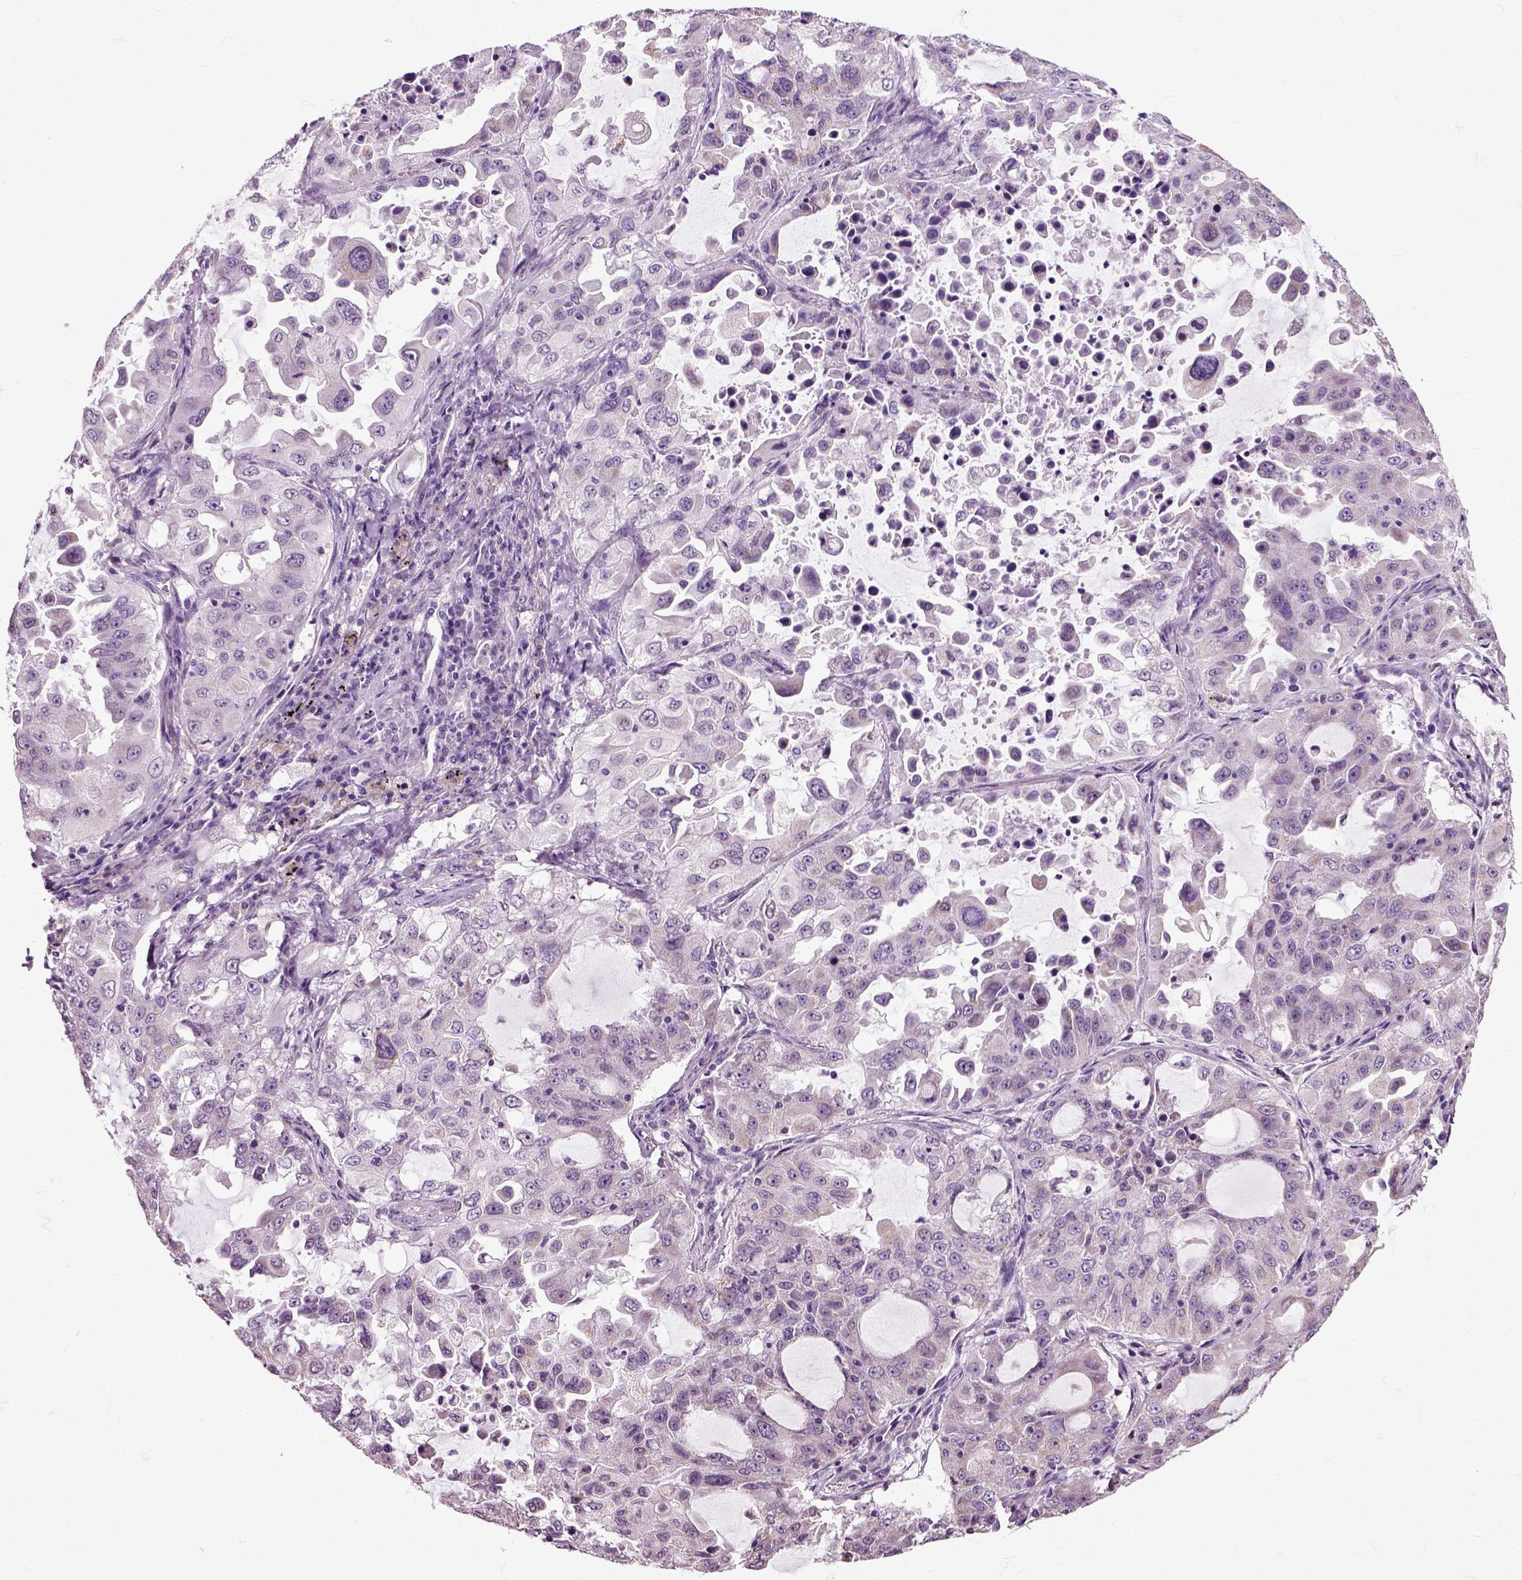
{"staining": {"intensity": "negative", "quantity": "none", "location": "none"}, "tissue": "lung cancer", "cell_type": "Tumor cells", "image_type": "cancer", "snomed": [{"axis": "morphology", "description": "Adenocarcinoma, NOS"}, {"axis": "topography", "description": "Lung"}], "caption": "This is an IHC photomicrograph of lung cancer (adenocarcinoma). There is no staining in tumor cells.", "gene": "HSPA2", "patient": {"sex": "female", "age": 61}}